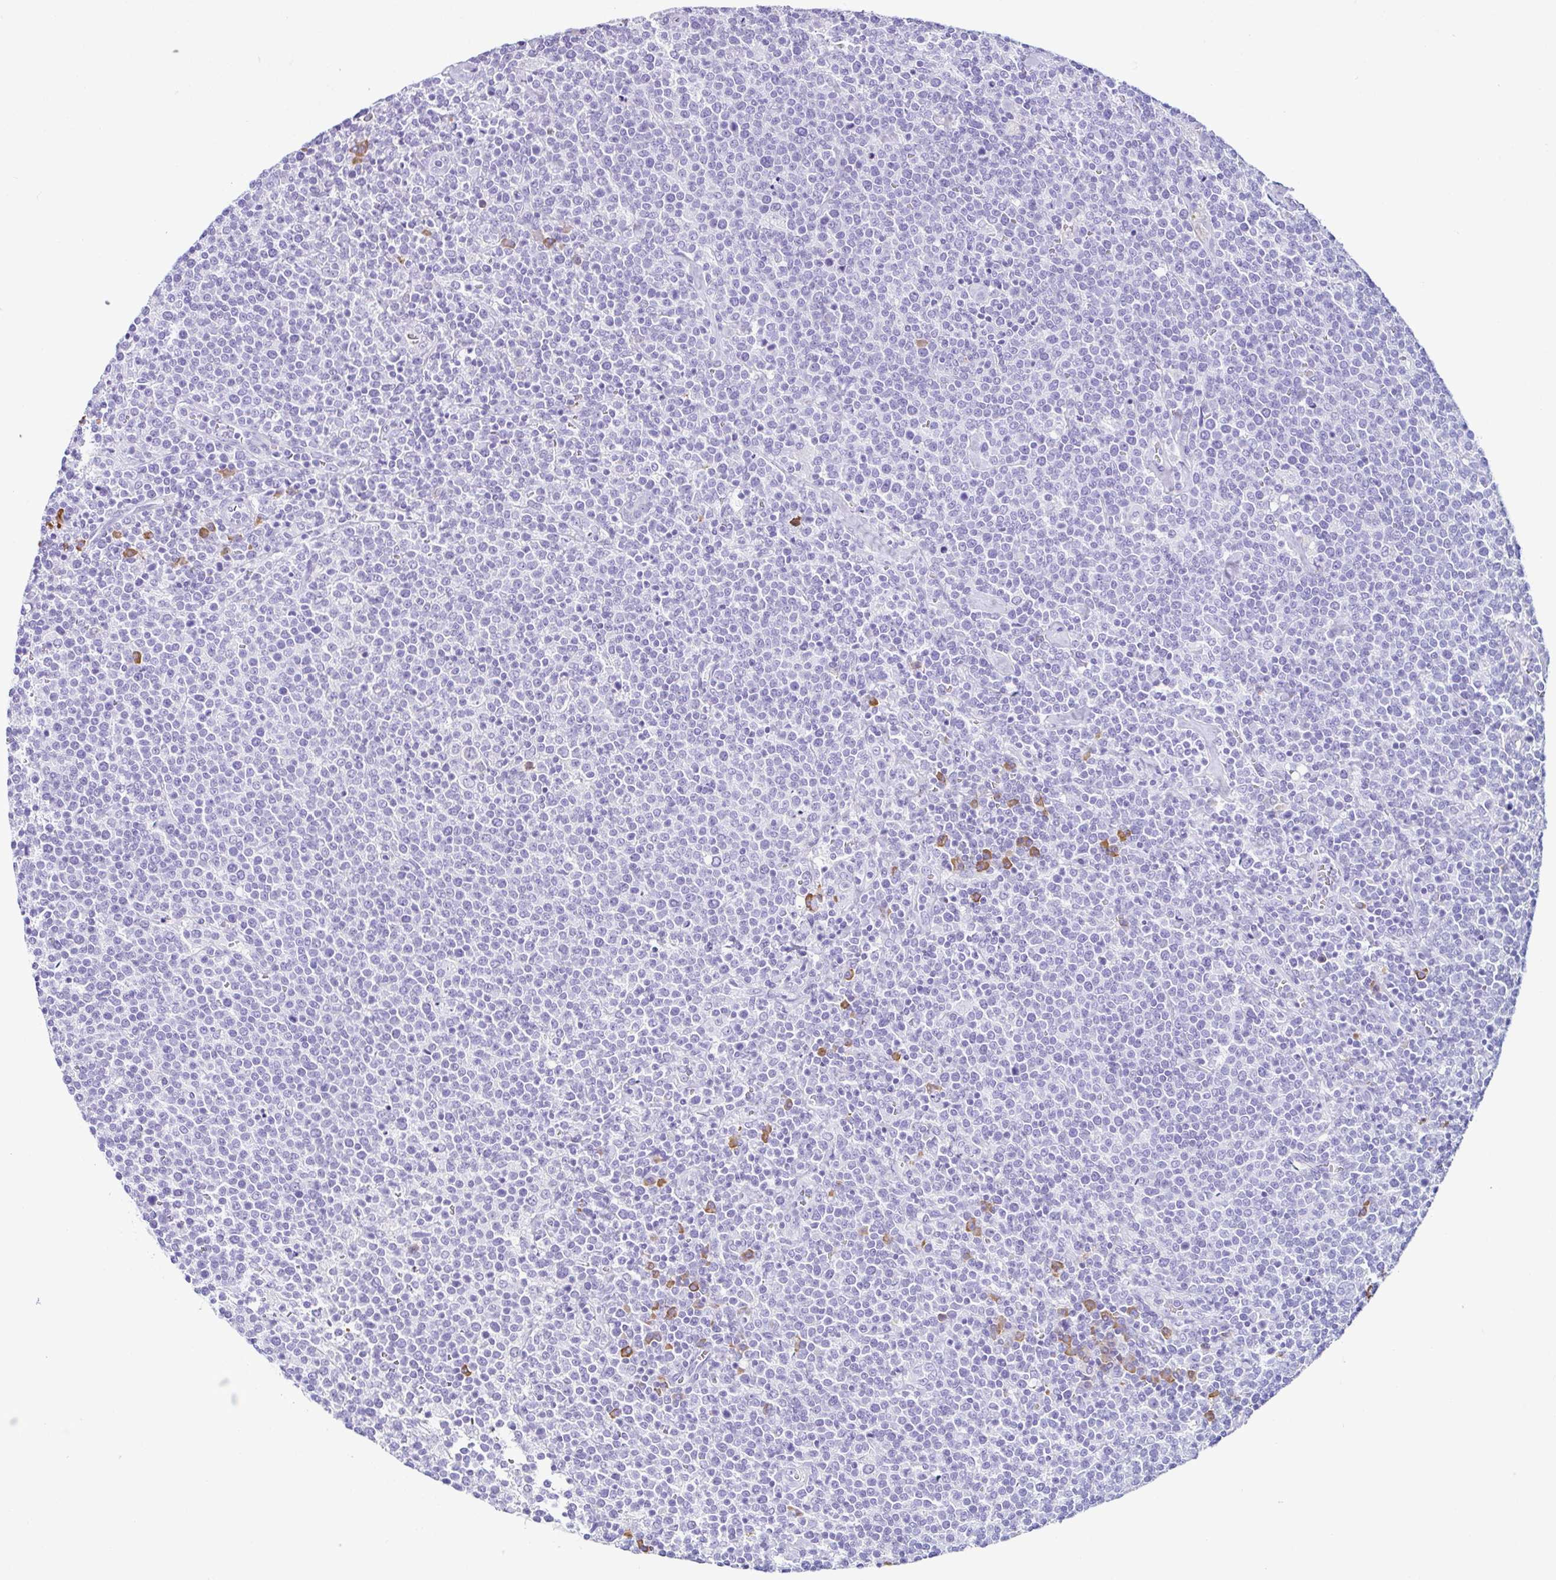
{"staining": {"intensity": "negative", "quantity": "none", "location": "none"}, "tissue": "lymphoma", "cell_type": "Tumor cells", "image_type": "cancer", "snomed": [{"axis": "morphology", "description": "Malignant lymphoma, non-Hodgkin's type, High grade"}, {"axis": "topography", "description": "Lymph node"}], "caption": "A high-resolution histopathology image shows immunohistochemistry staining of lymphoma, which shows no significant expression in tumor cells.", "gene": "PIGF", "patient": {"sex": "male", "age": 61}}